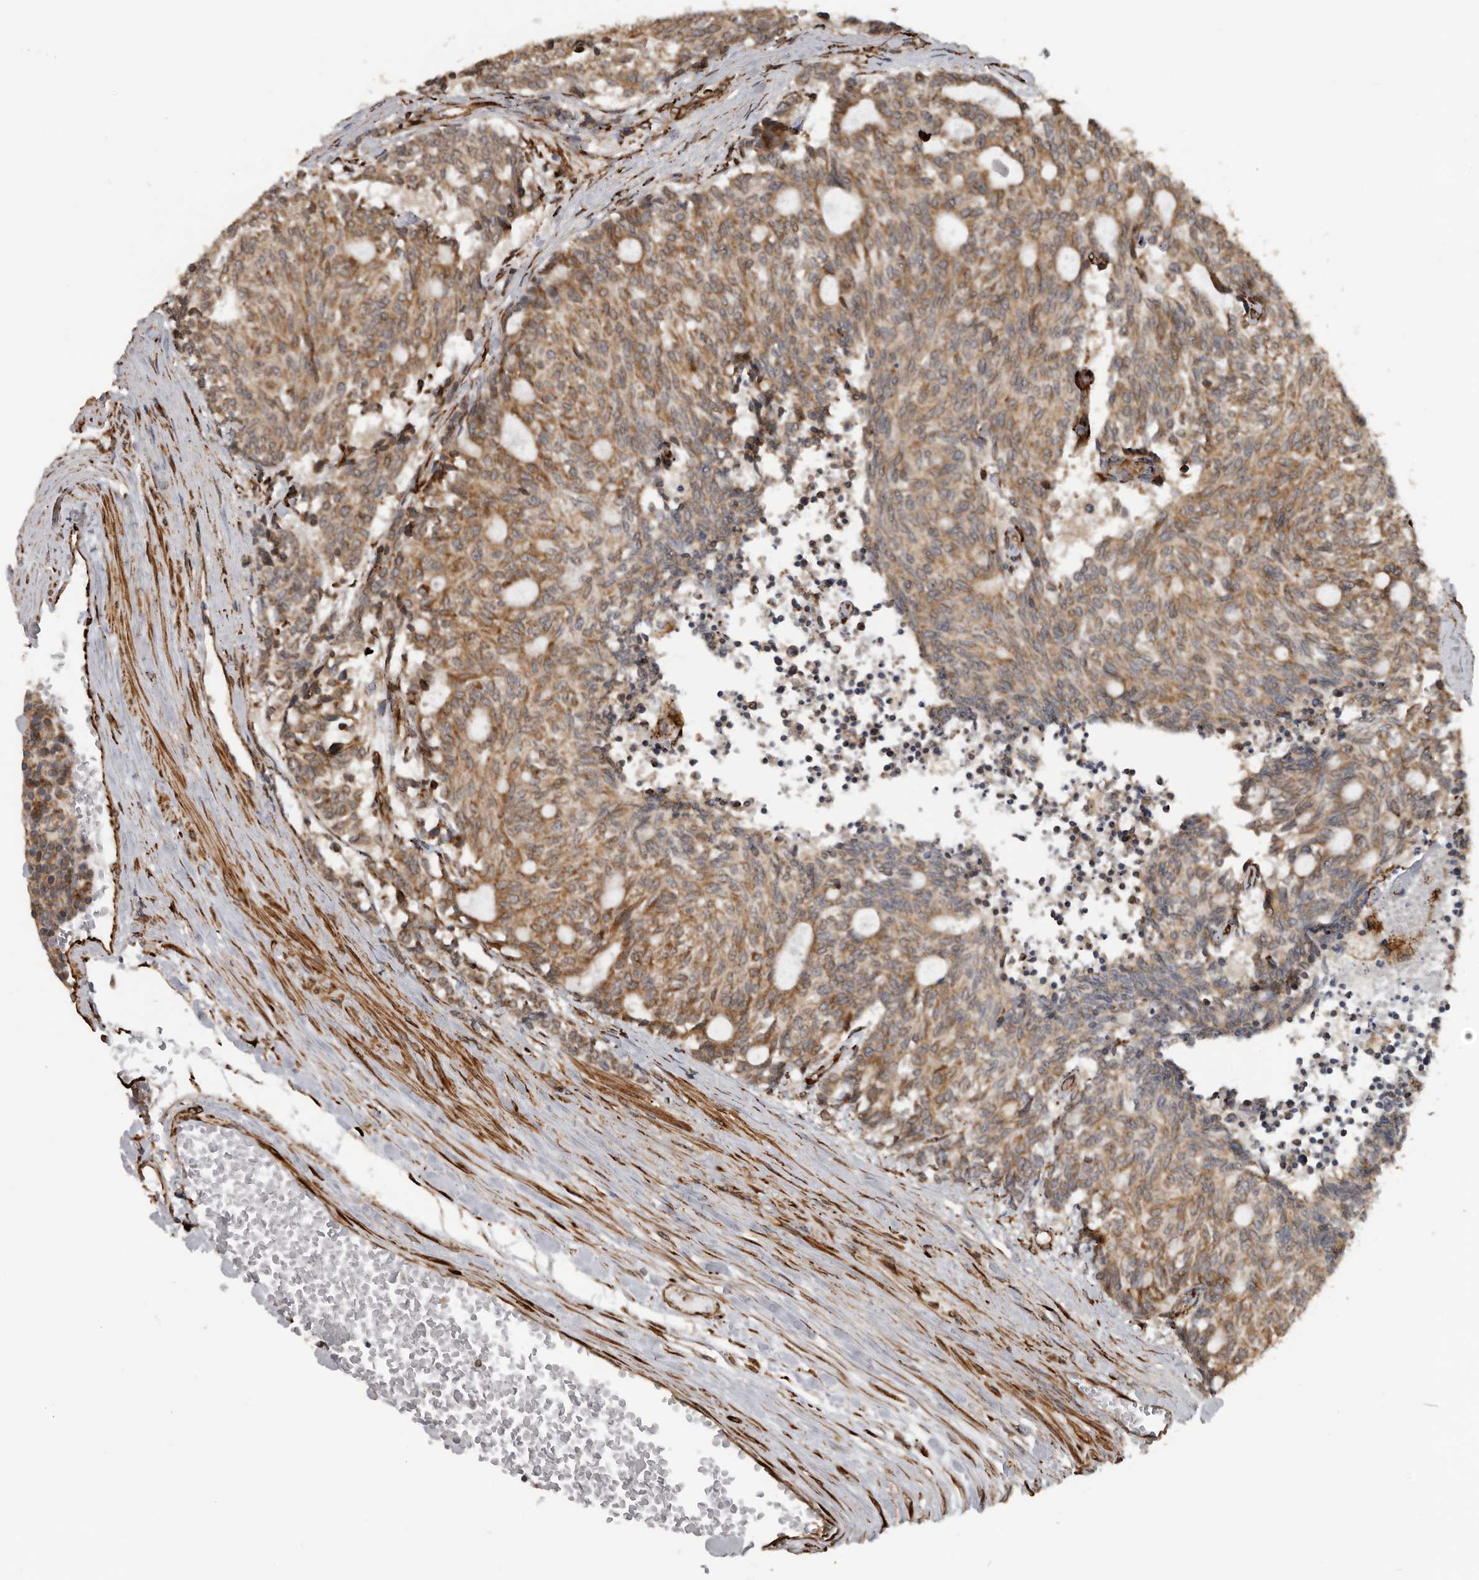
{"staining": {"intensity": "moderate", "quantity": ">75%", "location": "cytoplasmic/membranous"}, "tissue": "carcinoid", "cell_type": "Tumor cells", "image_type": "cancer", "snomed": [{"axis": "morphology", "description": "Carcinoid, malignant, NOS"}, {"axis": "topography", "description": "Pancreas"}], "caption": "Immunohistochemical staining of human carcinoid exhibits medium levels of moderate cytoplasmic/membranous protein expression in approximately >75% of tumor cells.", "gene": "CEP350", "patient": {"sex": "female", "age": 54}}